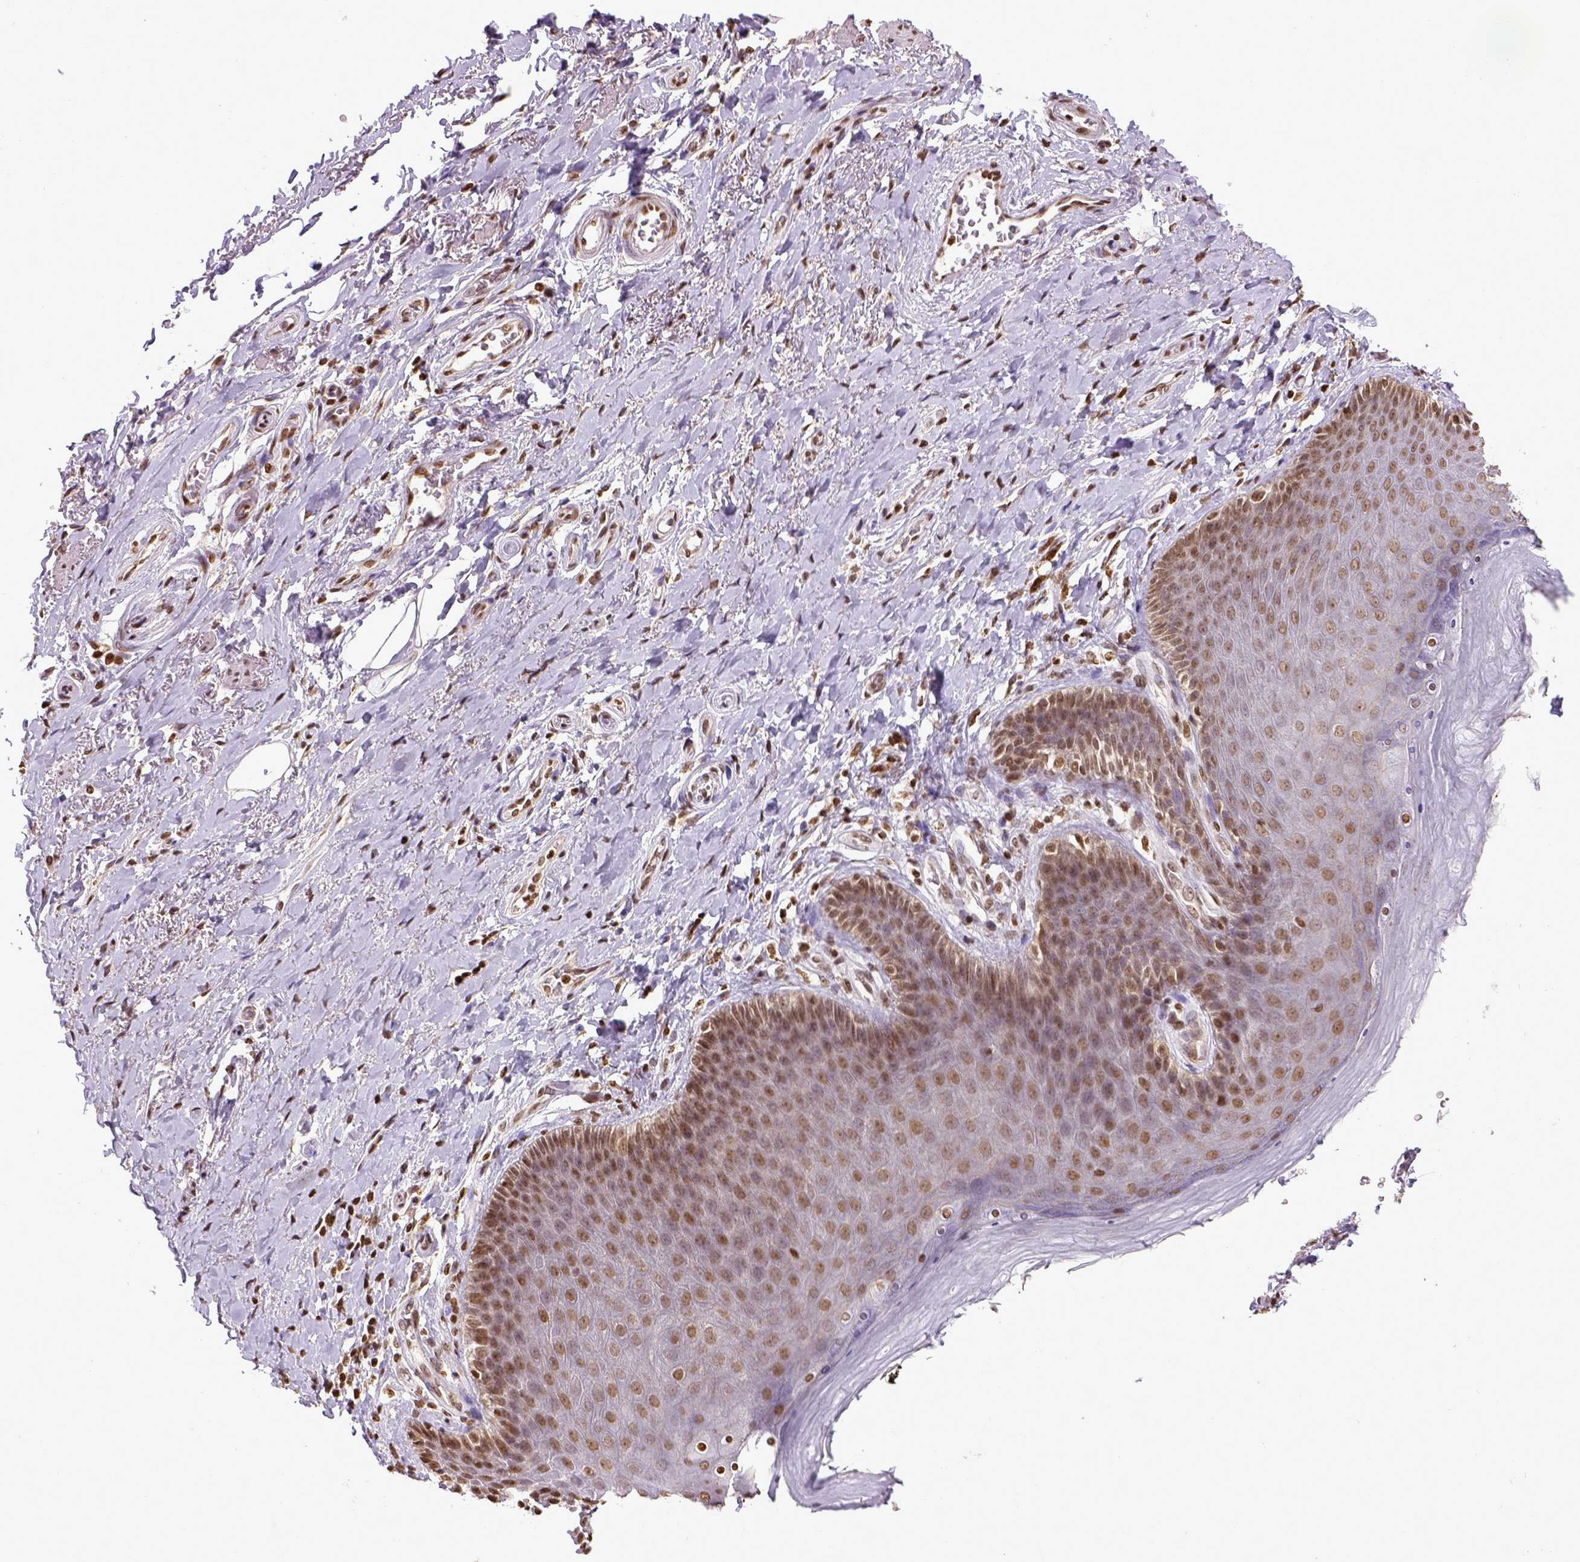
{"staining": {"intensity": "strong", "quantity": ">75%", "location": "nuclear"}, "tissue": "adipose tissue", "cell_type": "Adipocytes", "image_type": "normal", "snomed": [{"axis": "morphology", "description": "Normal tissue, NOS"}, {"axis": "topography", "description": "Anal"}, {"axis": "topography", "description": "Peripheral nerve tissue"}], "caption": "Approximately >75% of adipocytes in normal human adipose tissue reveal strong nuclear protein staining as visualized by brown immunohistochemical staining.", "gene": "ZNF75D", "patient": {"sex": "male", "age": 53}}